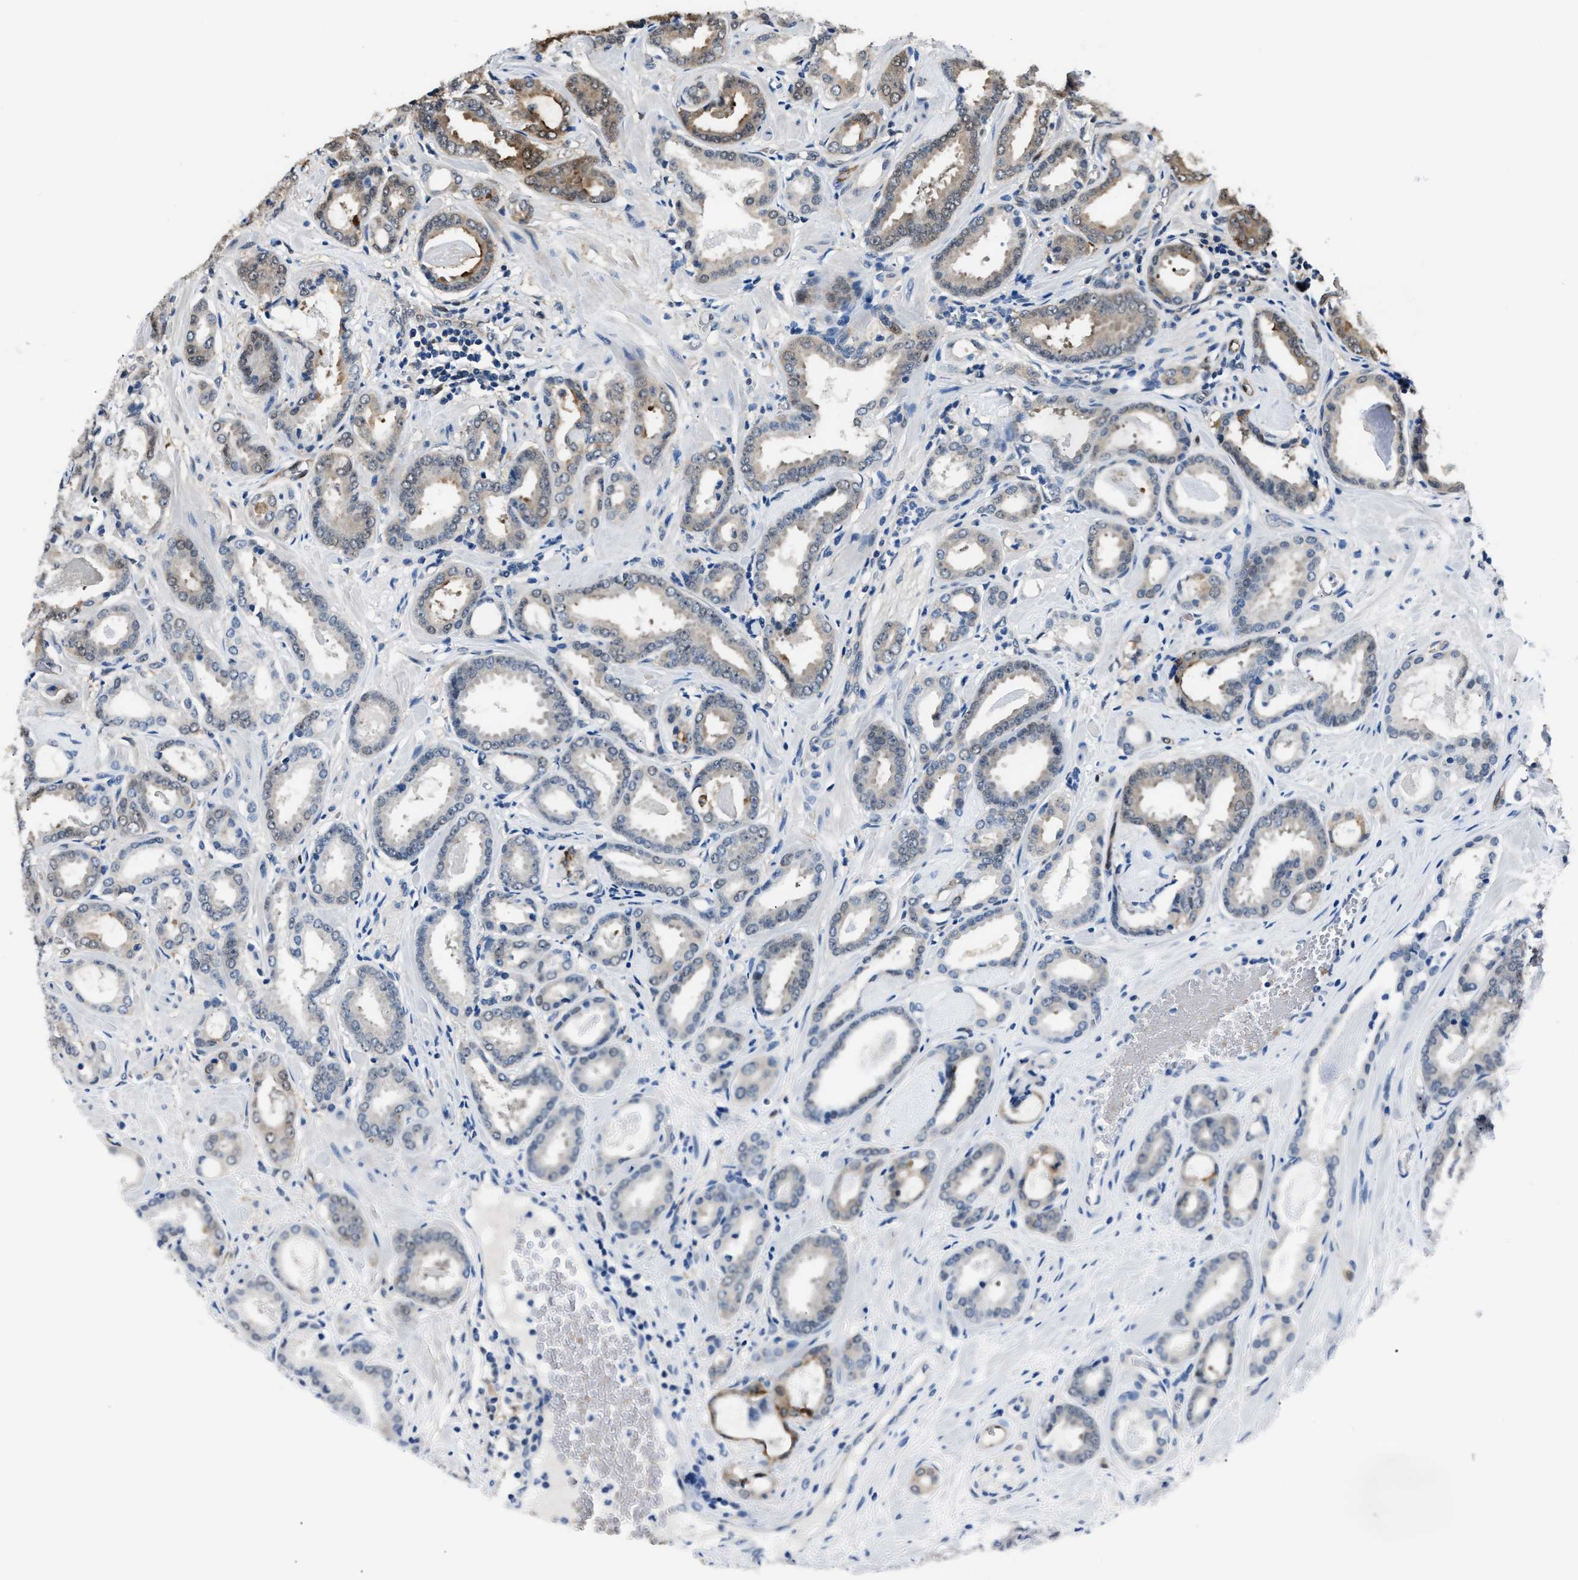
{"staining": {"intensity": "negative", "quantity": "none", "location": "none"}, "tissue": "prostate cancer", "cell_type": "Tumor cells", "image_type": "cancer", "snomed": [{"axis": "morphology", "description": "Adenocarcinoma, Low grade"}, {"axis": "topography", "description": "Prostate"}], "caption": "This is an immunohistochemistry image of human prostate cancer (adenocarcinoma (low-grade)). There is no positivity in tumor cells.", "gene": "PPA1", "patient": {"sex": "male", "age": 53}}